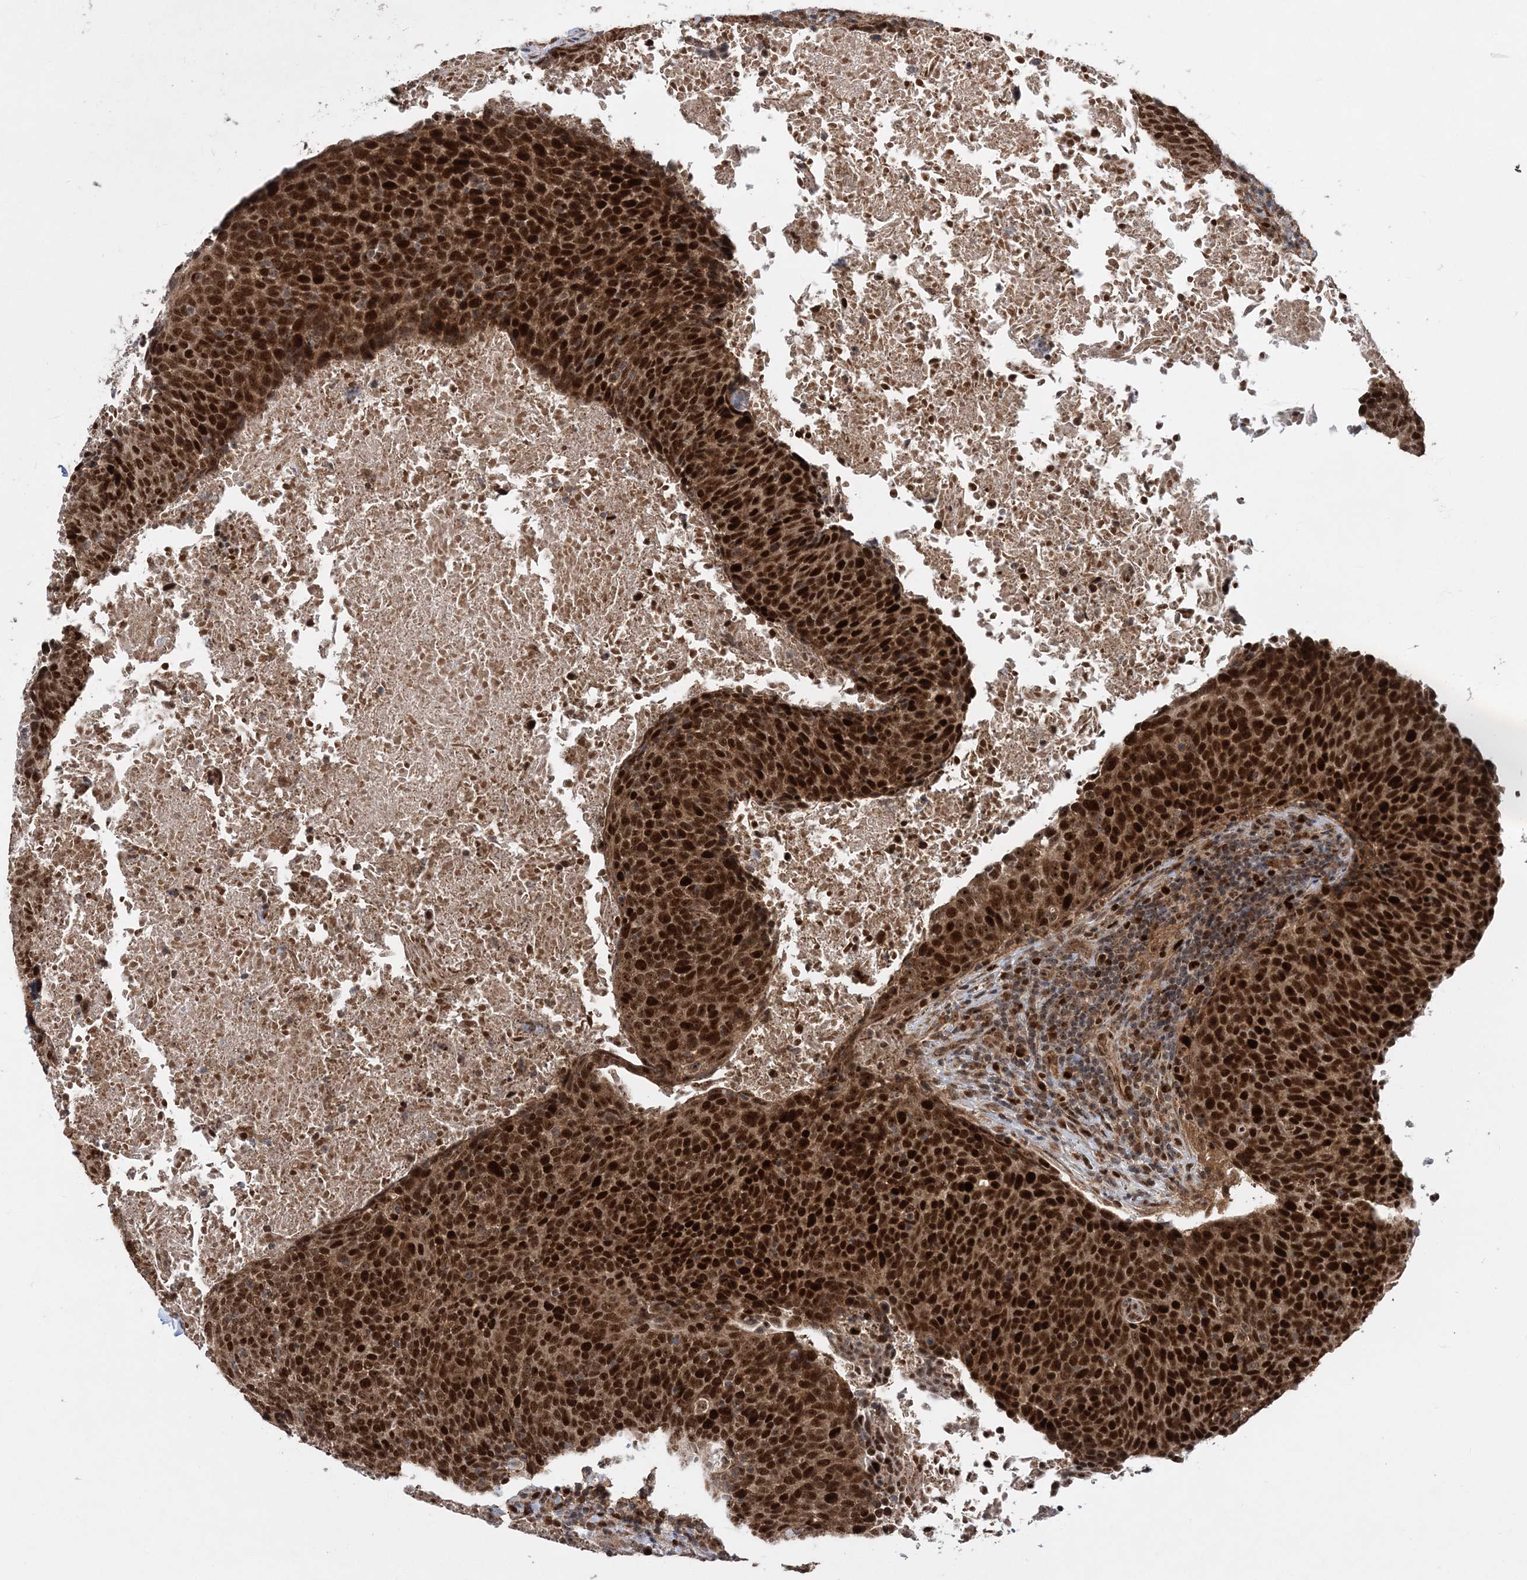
{"staining": {"intensity": "strong", "quantity": ">75%", "location": "cytoplasmic/membranous,nuclear"}, "tissue": "head and neck cancer", "cell_type": "Tumor cells", "image_type": "cancer", "snomed": [{"axis": "morphology", "description": "Squamous cell carcinoma, NOS"}, {"axis": "morphology", "description": "Squamous cell carcinoma, metastatic, NOS"}, {"axis": "topography", "description": "Lymph node"}, {"axis": "topography", "description": "Head-Neck"}], "caption": "A high-resolution histopathology image shows IHC staining of head and neck cancer, which displays strong cytoplasmic/membranous and nuclear expression in approximately >75% of tumor cells.", "gene": "KIF4A", "patient": {"sex": "male", "age": 62}}